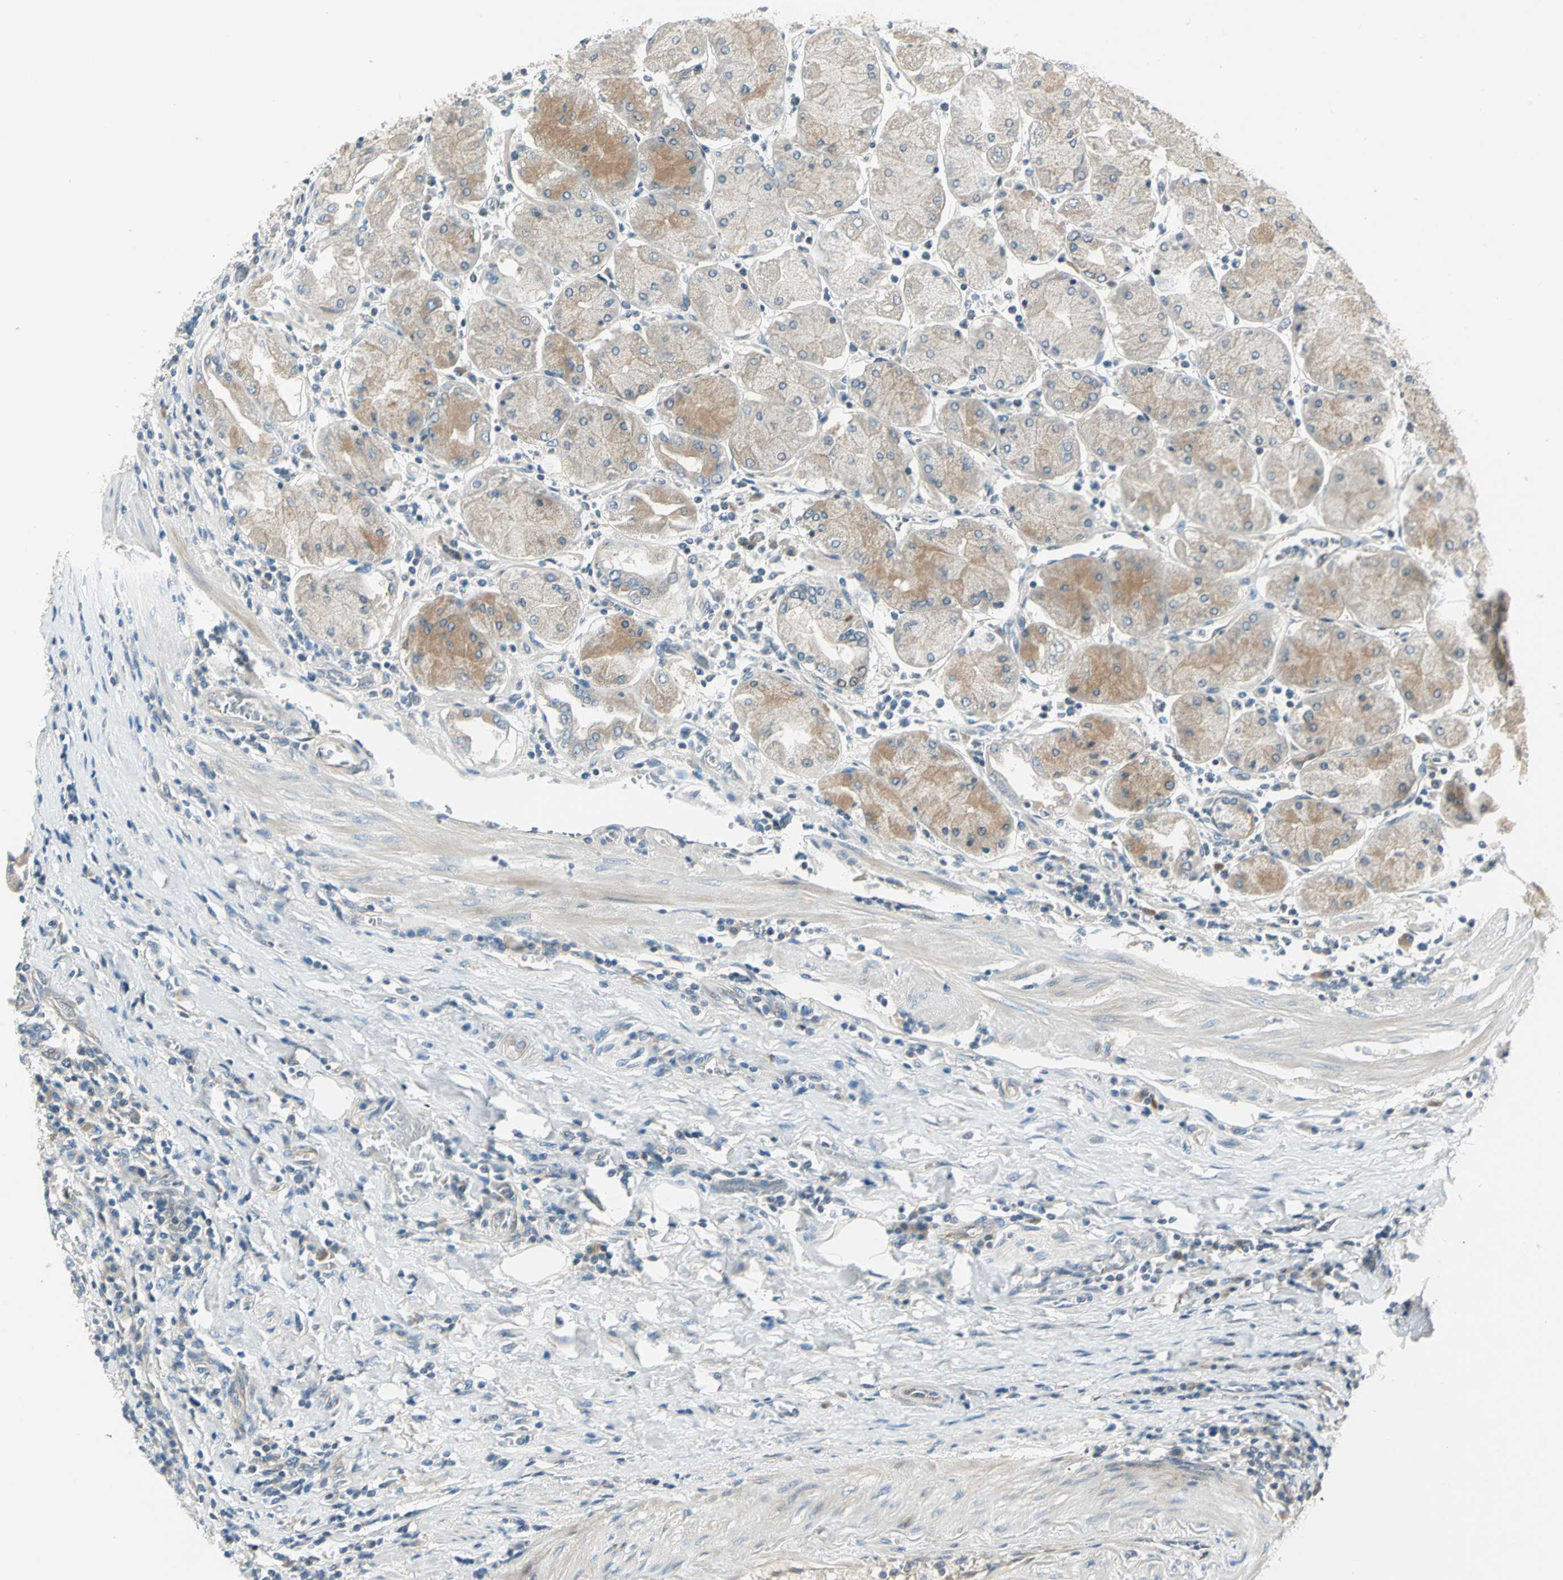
{"staining": {"intensity": "weak", "quantity": "25%-75%", "location": "cytoplasmic/membranous"}, "tissue": "stomach cancer", "cell_type": "Tumor cells", "image_type": "cancer", "snomed": [{"axis": "morphology", "description": "Normal tissue, NOS"}, {"axis": "morphology", "description": "Adenocarcinoma, NOS"}, {"axis": "topography", "description": "Stomach, upper"}, {"axis": "topography", "description": "Stomach"}], "caption": "IHC staining of adenocarcinoma (stomach), which reveals low levels of weak cytoplasmic/membranous positivity in approximately 25%-75% of tumor cells indicating weak cytoplasmic/membranous protein expression. The staining was performed using DAB (3,3'-diaminobenzidine) (brown) for protein detection and nuclei were counterstained in hematoxylin (blue).", "gene": "PRKAA1", "patient": {"sex": "male", "age": 59}}